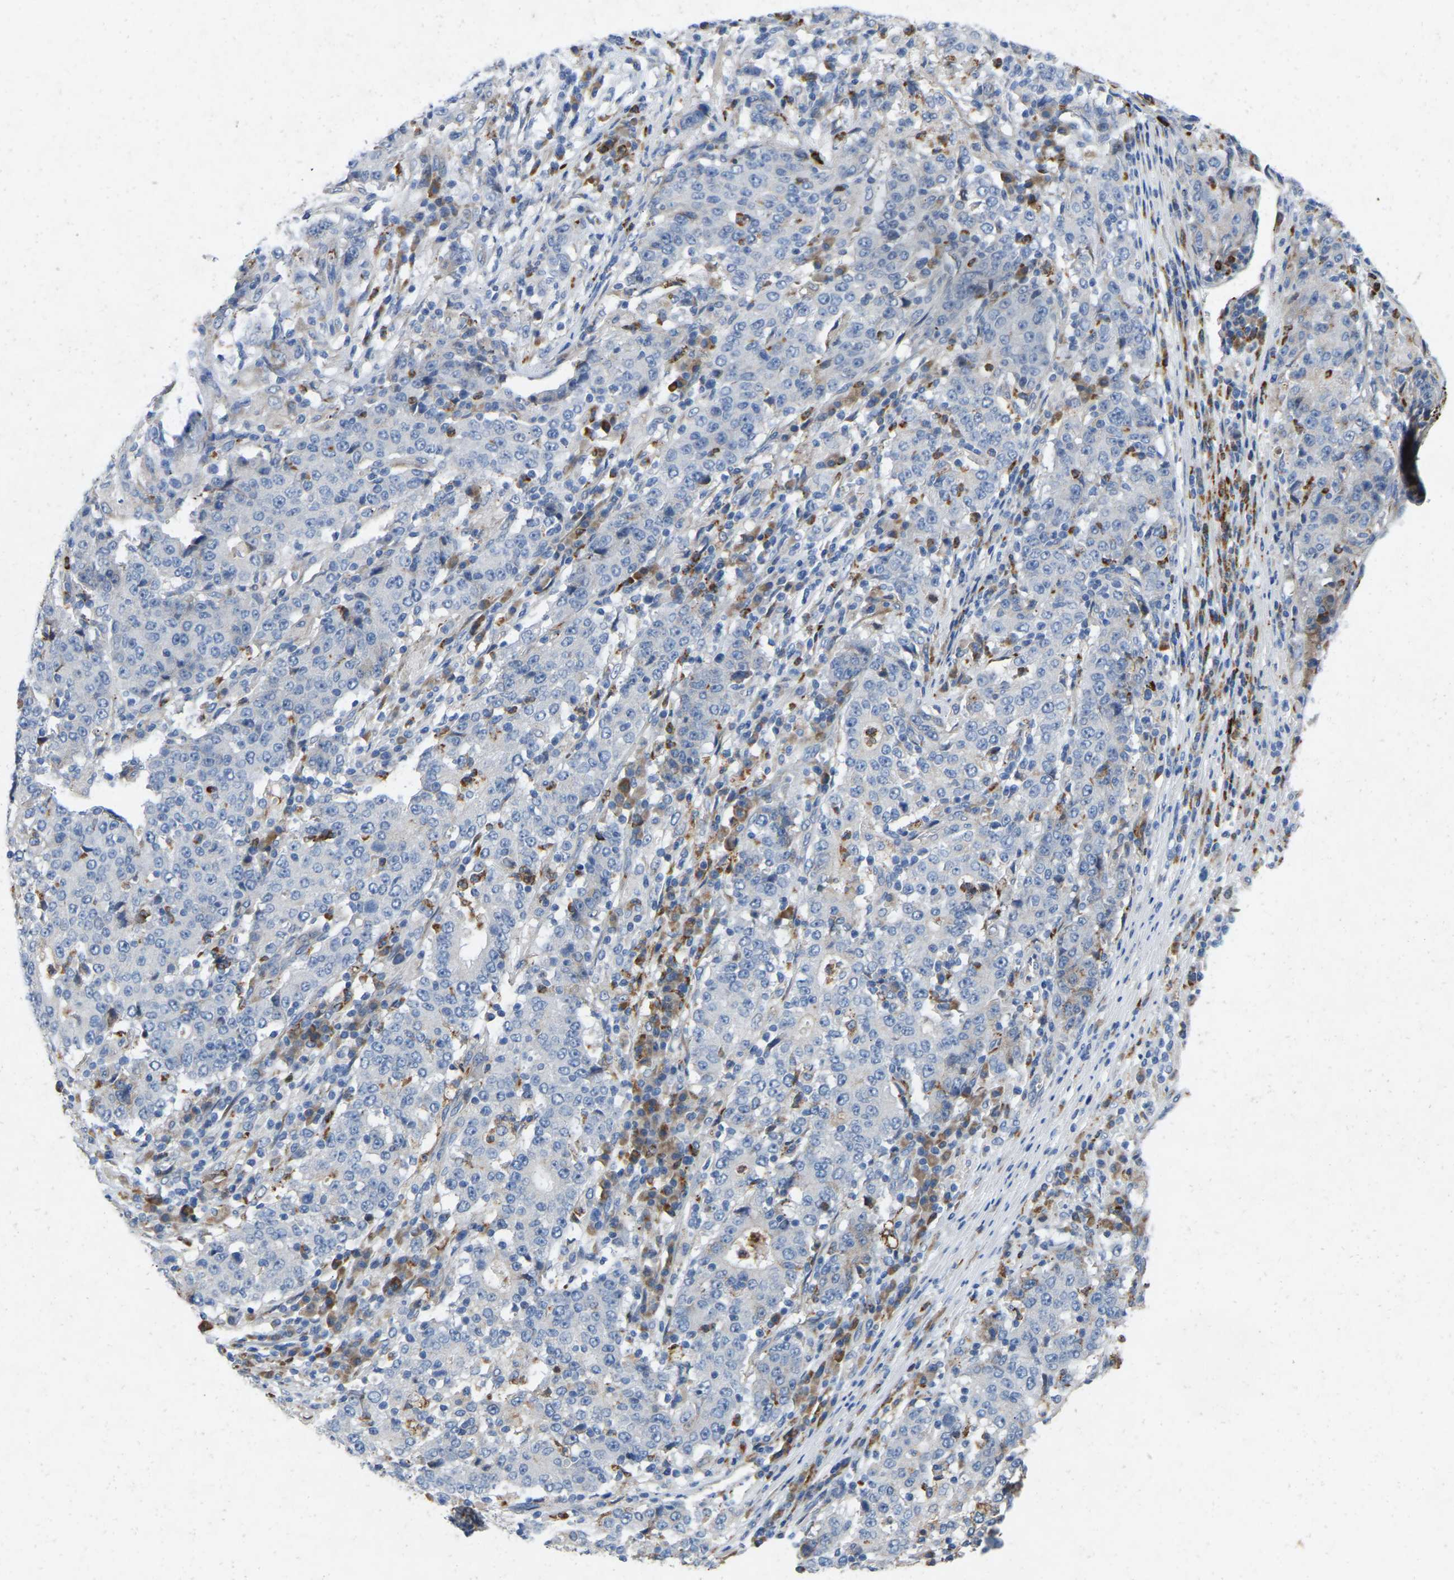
{"staining": {"intensity": "negative", "quantity": "none", "location": "none"}, "tissue": "stomach cancer", "cell_type": "Tumor cells", "image_type": "cancer", "snomed": [{"axis": "morphology", "description": "Adenocarcinoma, NOS"}, {"axis": "topography", "description": "Stomach"}], "caption": "Photomicrograph shows no protein positivity in tumor cells of stomach adenocarcinoma tissue.", "gene": "RHEB", "patient": {"sex": "male", "age": 59}}